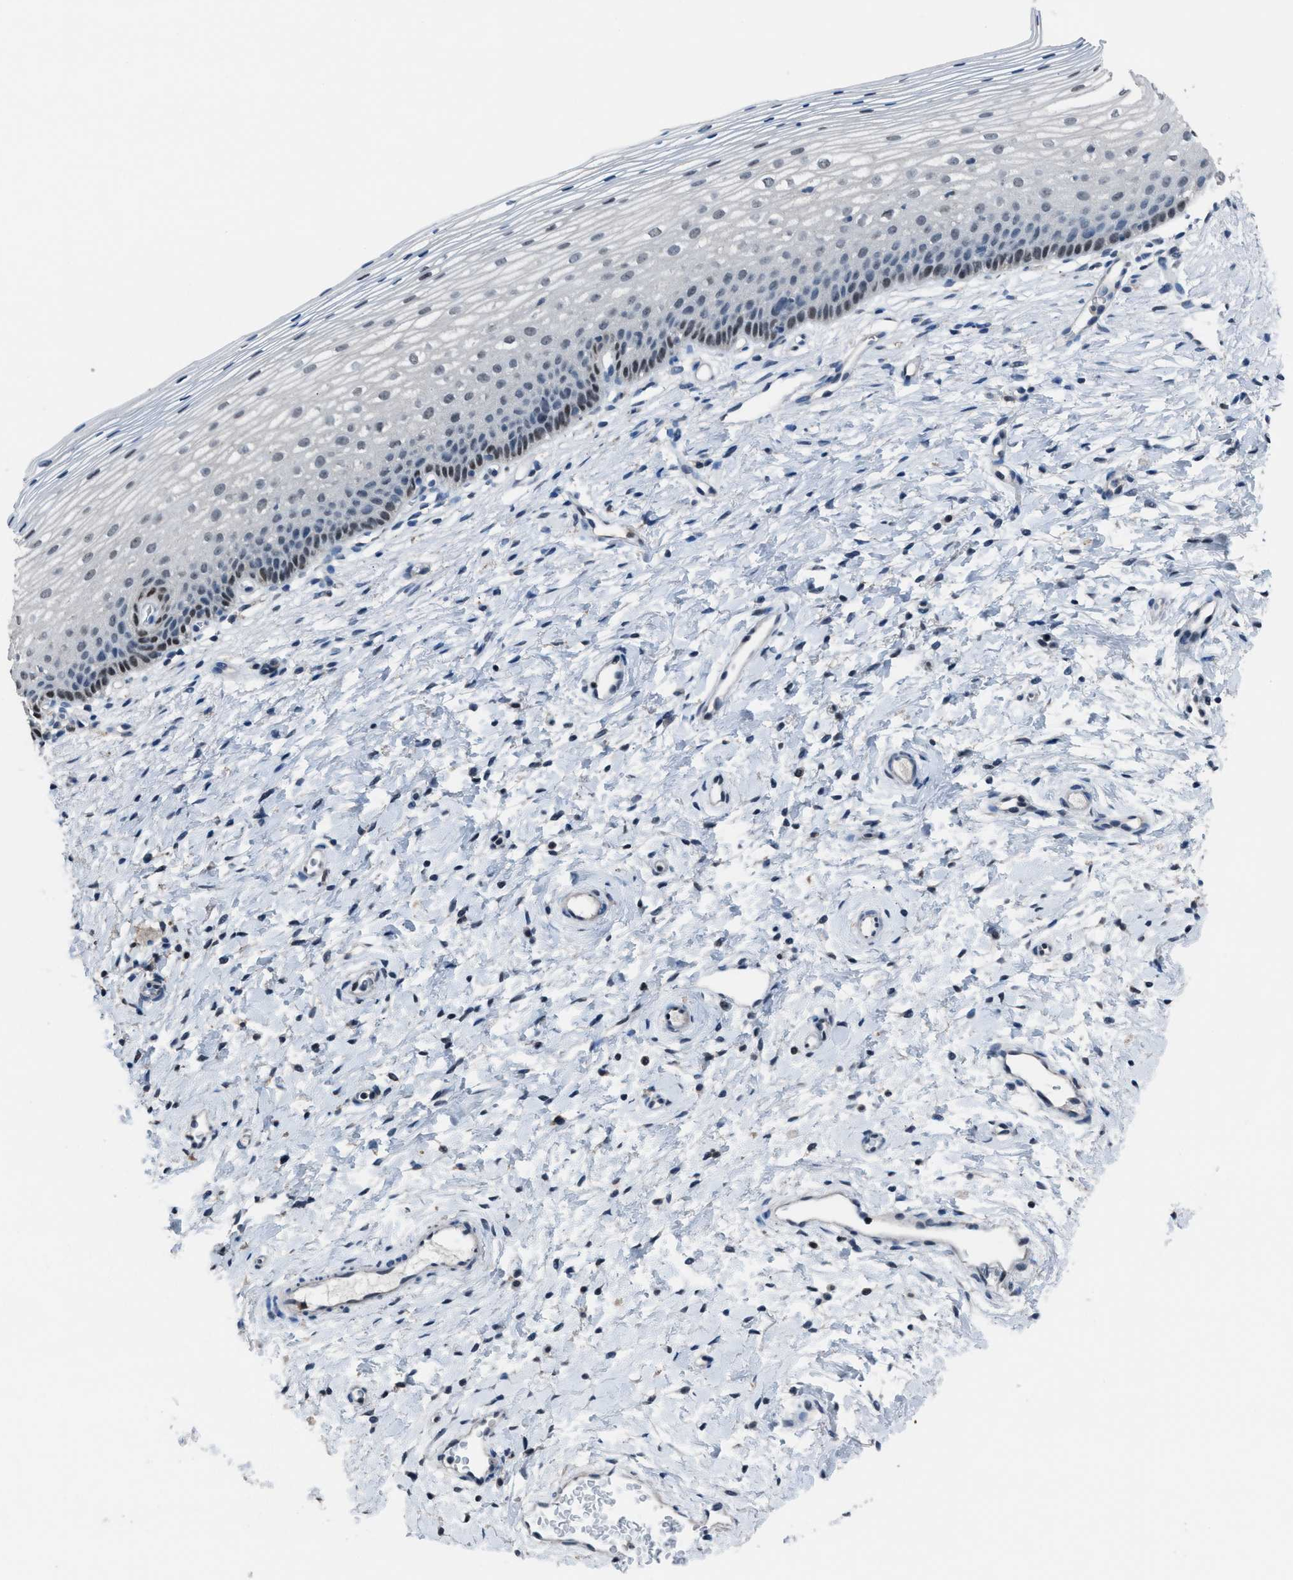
{"staining": {"intensity": "weak", "quantity": "25%-75%", "location": "nuclear"}, "tissue": "cervix", "cell_type": "Glandular cells", "image_type": "normal", "snomed": [{"axis": "morphology", "description": "Normal tissue, NOS"}, {"axis": "topography", "description": "Cervix"}], "caption": "The histopathology image reveals staining of benign cervix, revealing weak nuclear protein expression (brown color) within glandular cells.", "gene": "ZNF276", "patient": {"sex": "female", "age": 72}}